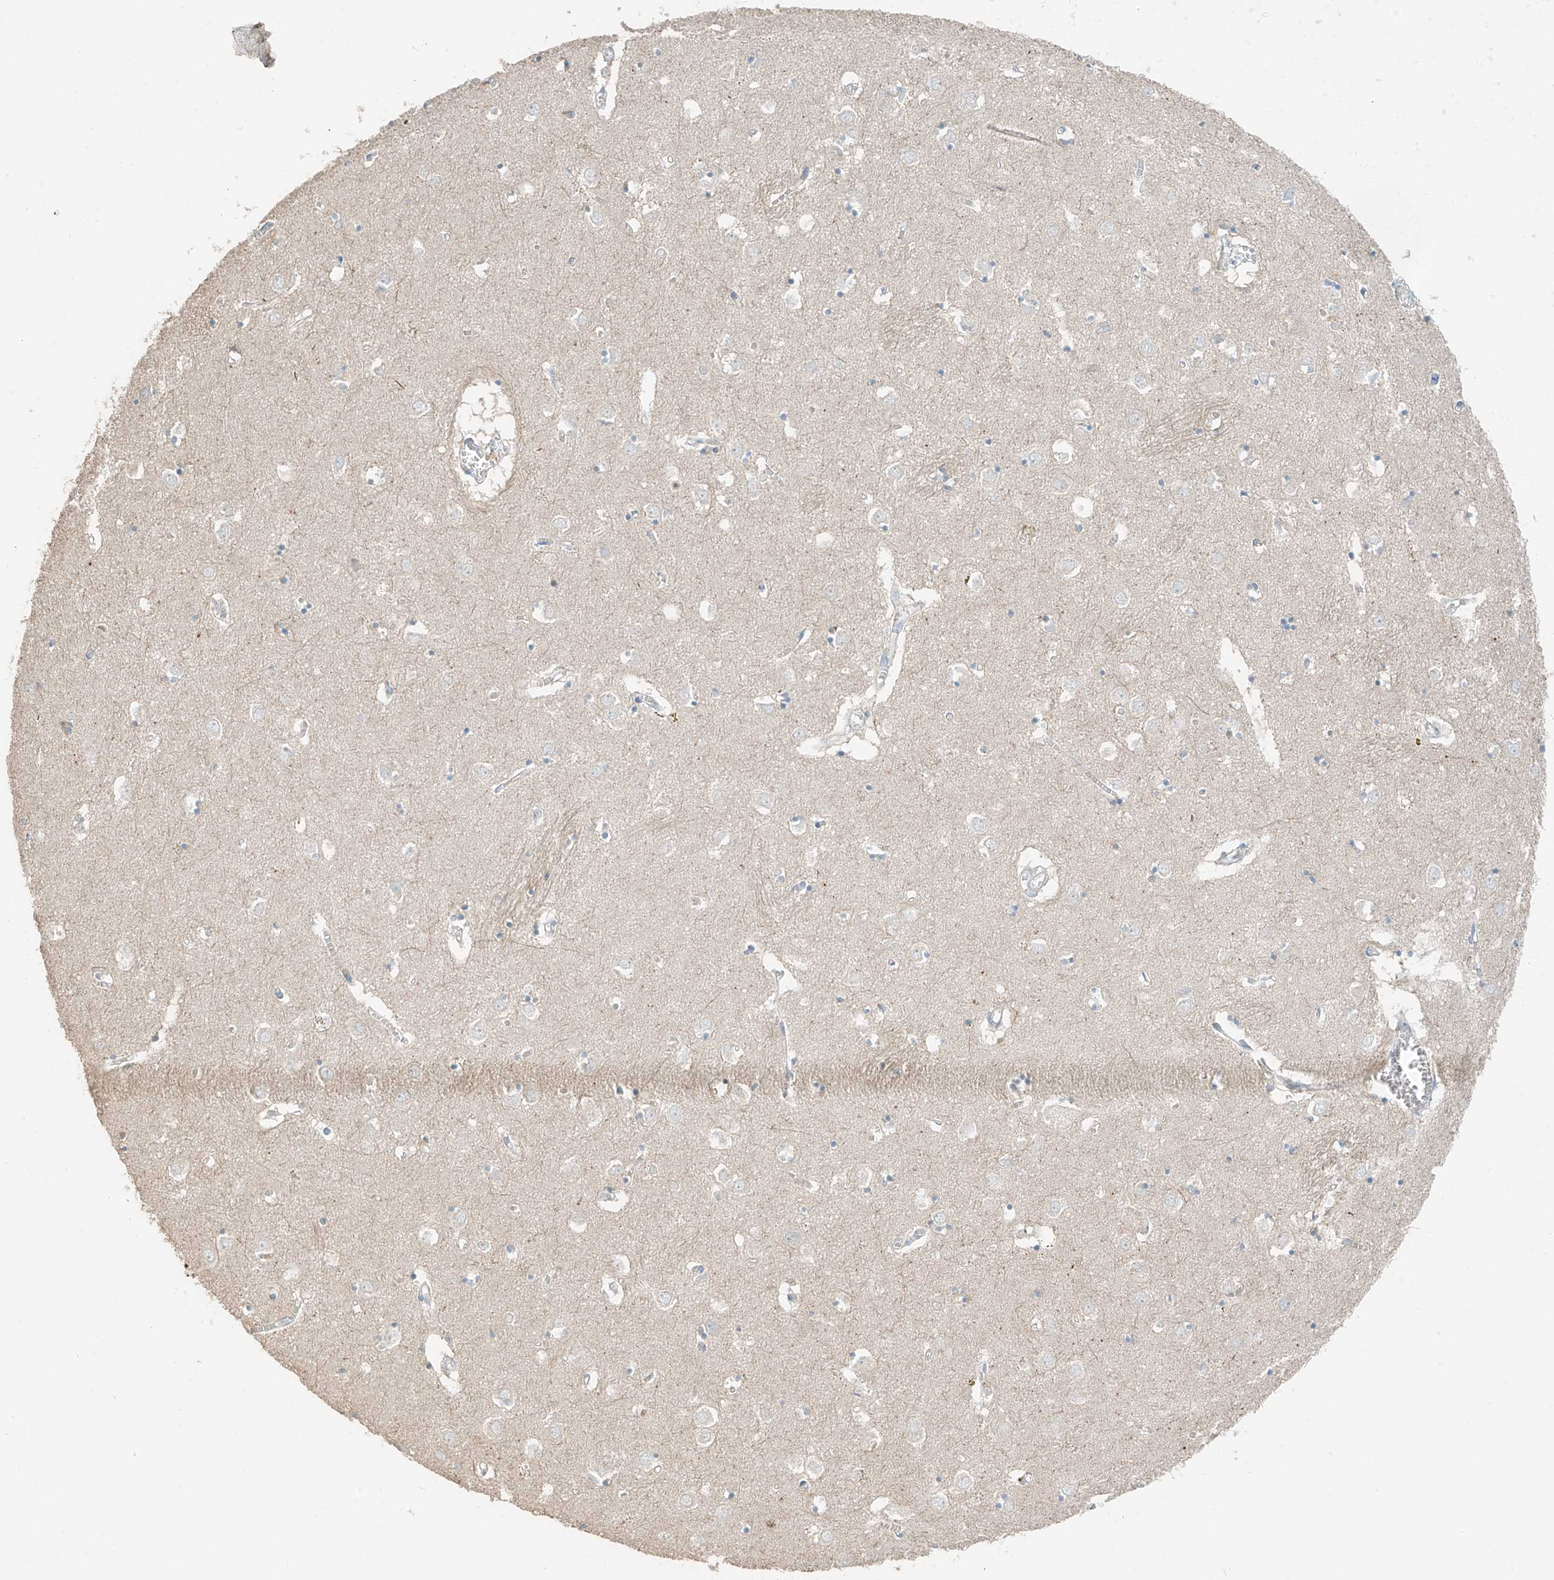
{"staining": {"intensity": "negative", "quantity": "none", "location": "none"}, "tissue": "caudate", "cell_type": "Glial cells", "image_type": "normal", "snomed": [{"axis": "morphology", "description": "Normal tissue, NOS"}, {"axis": "topography", "description": "Lateral ventricle wall"}], "caption": "The immunohistochemistry (IHC) image has no significant expression in glial cells of caudate. Brightfield microscopy of immunohistochemistry (IHC) stained with DAB (3,3'-diaminobenzidine) (brown) and hematoxylin (blue), captured at high magnification.", "gene": "RFTN2", "patient": {"sex": "male", "age": 70}}